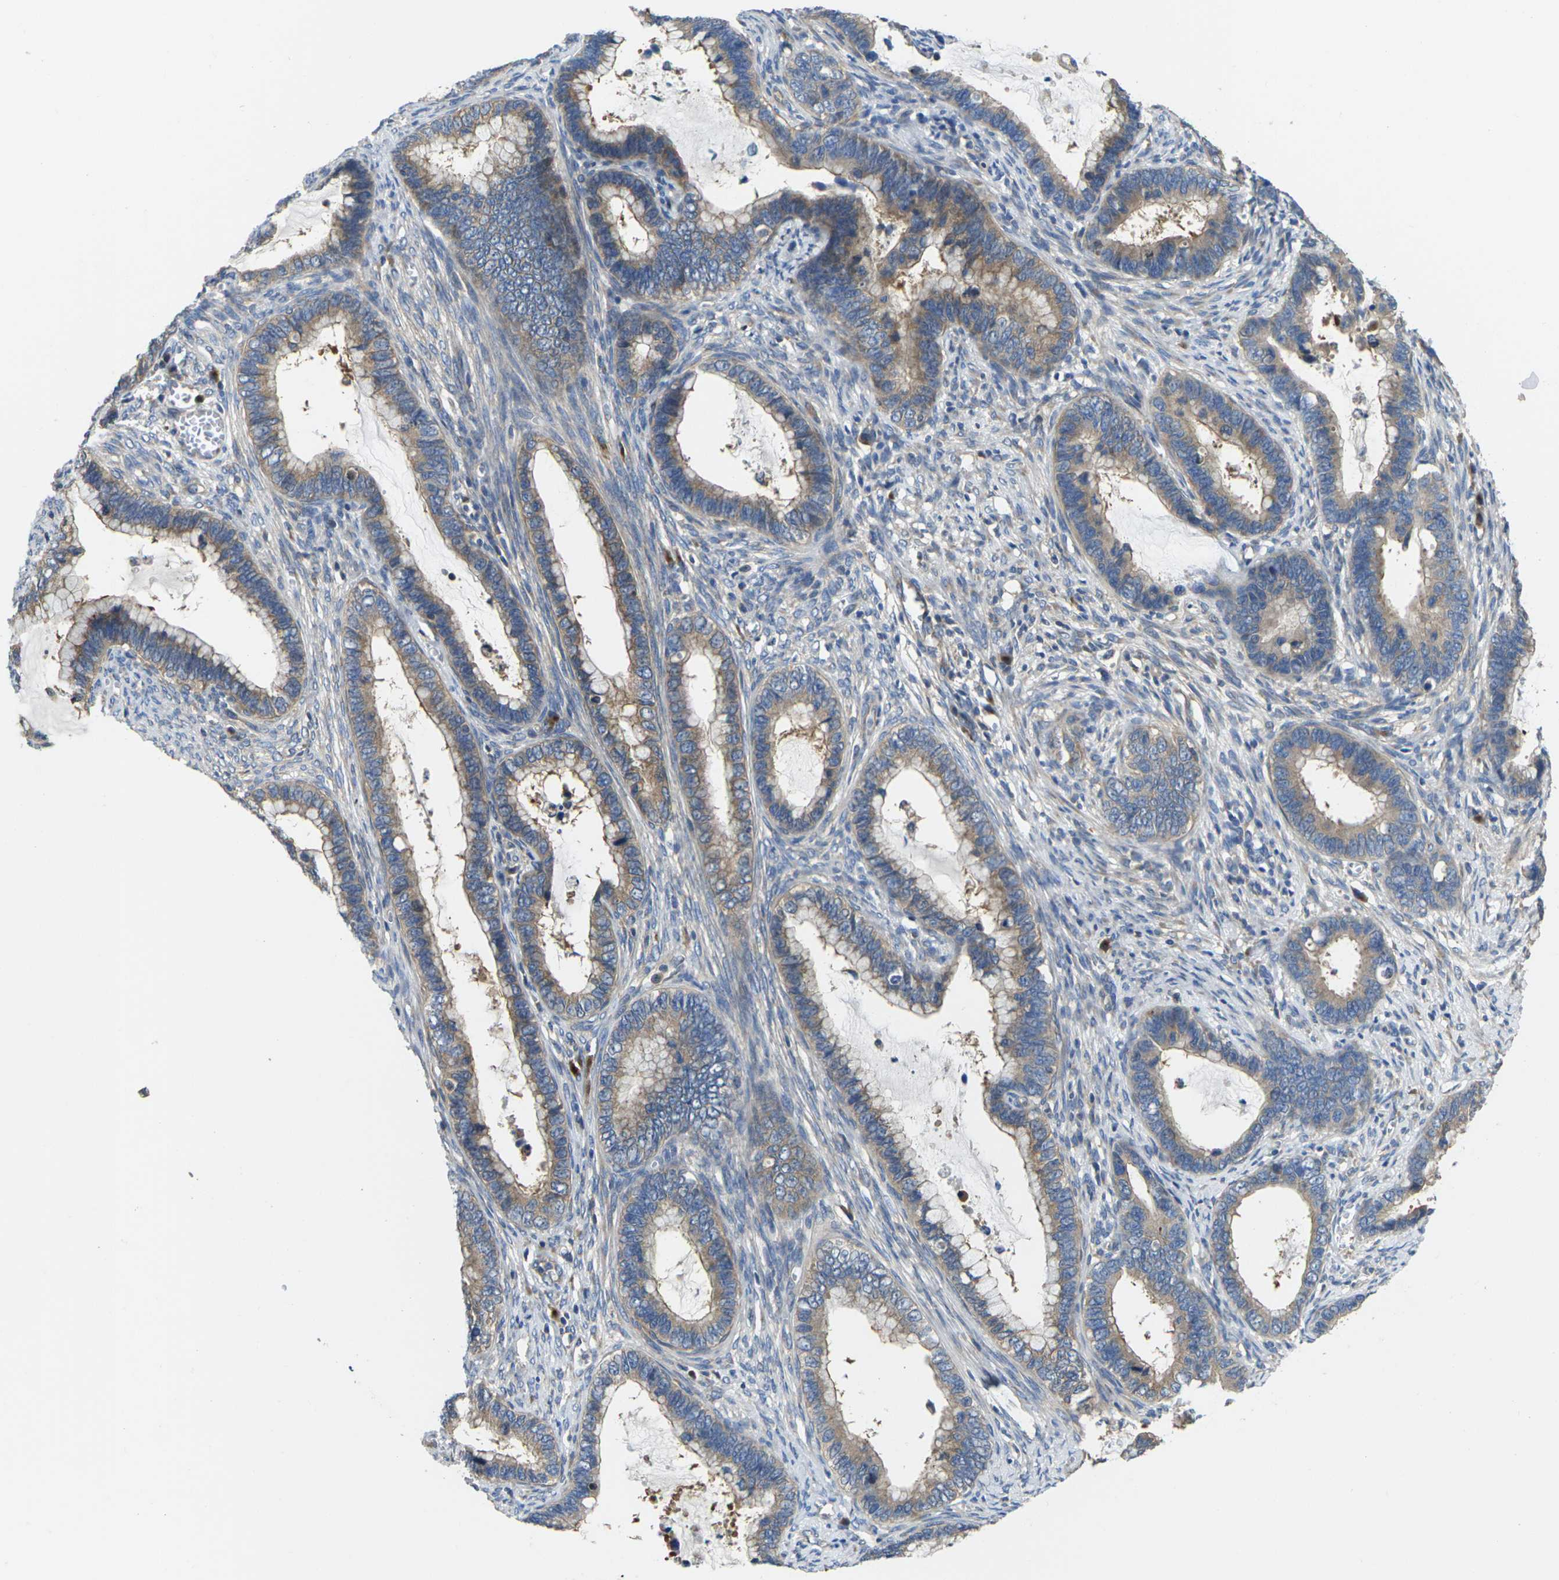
{"staining": {"intensity": "moderate", "quantity": ">75%", "location": "cytoplasmic/membranous"}, "tissue": "cervical cancer", "cell_type": "Tumor cells", "image_type": "cancer", "snomed": [{"axis": "morphology", "description": "Adenocarcinoma, NOS"}, {"axis": "topography", "description": "Cervix"}], "caption": "Cervical adenocarcinoma tissue displays moderate cytoplasmic/membranous expression in about >75% of tumor cells, visualized by immunohistochemistry.", "gene": "TMCC2", "patient": {"sex": "female", "age": 44}}